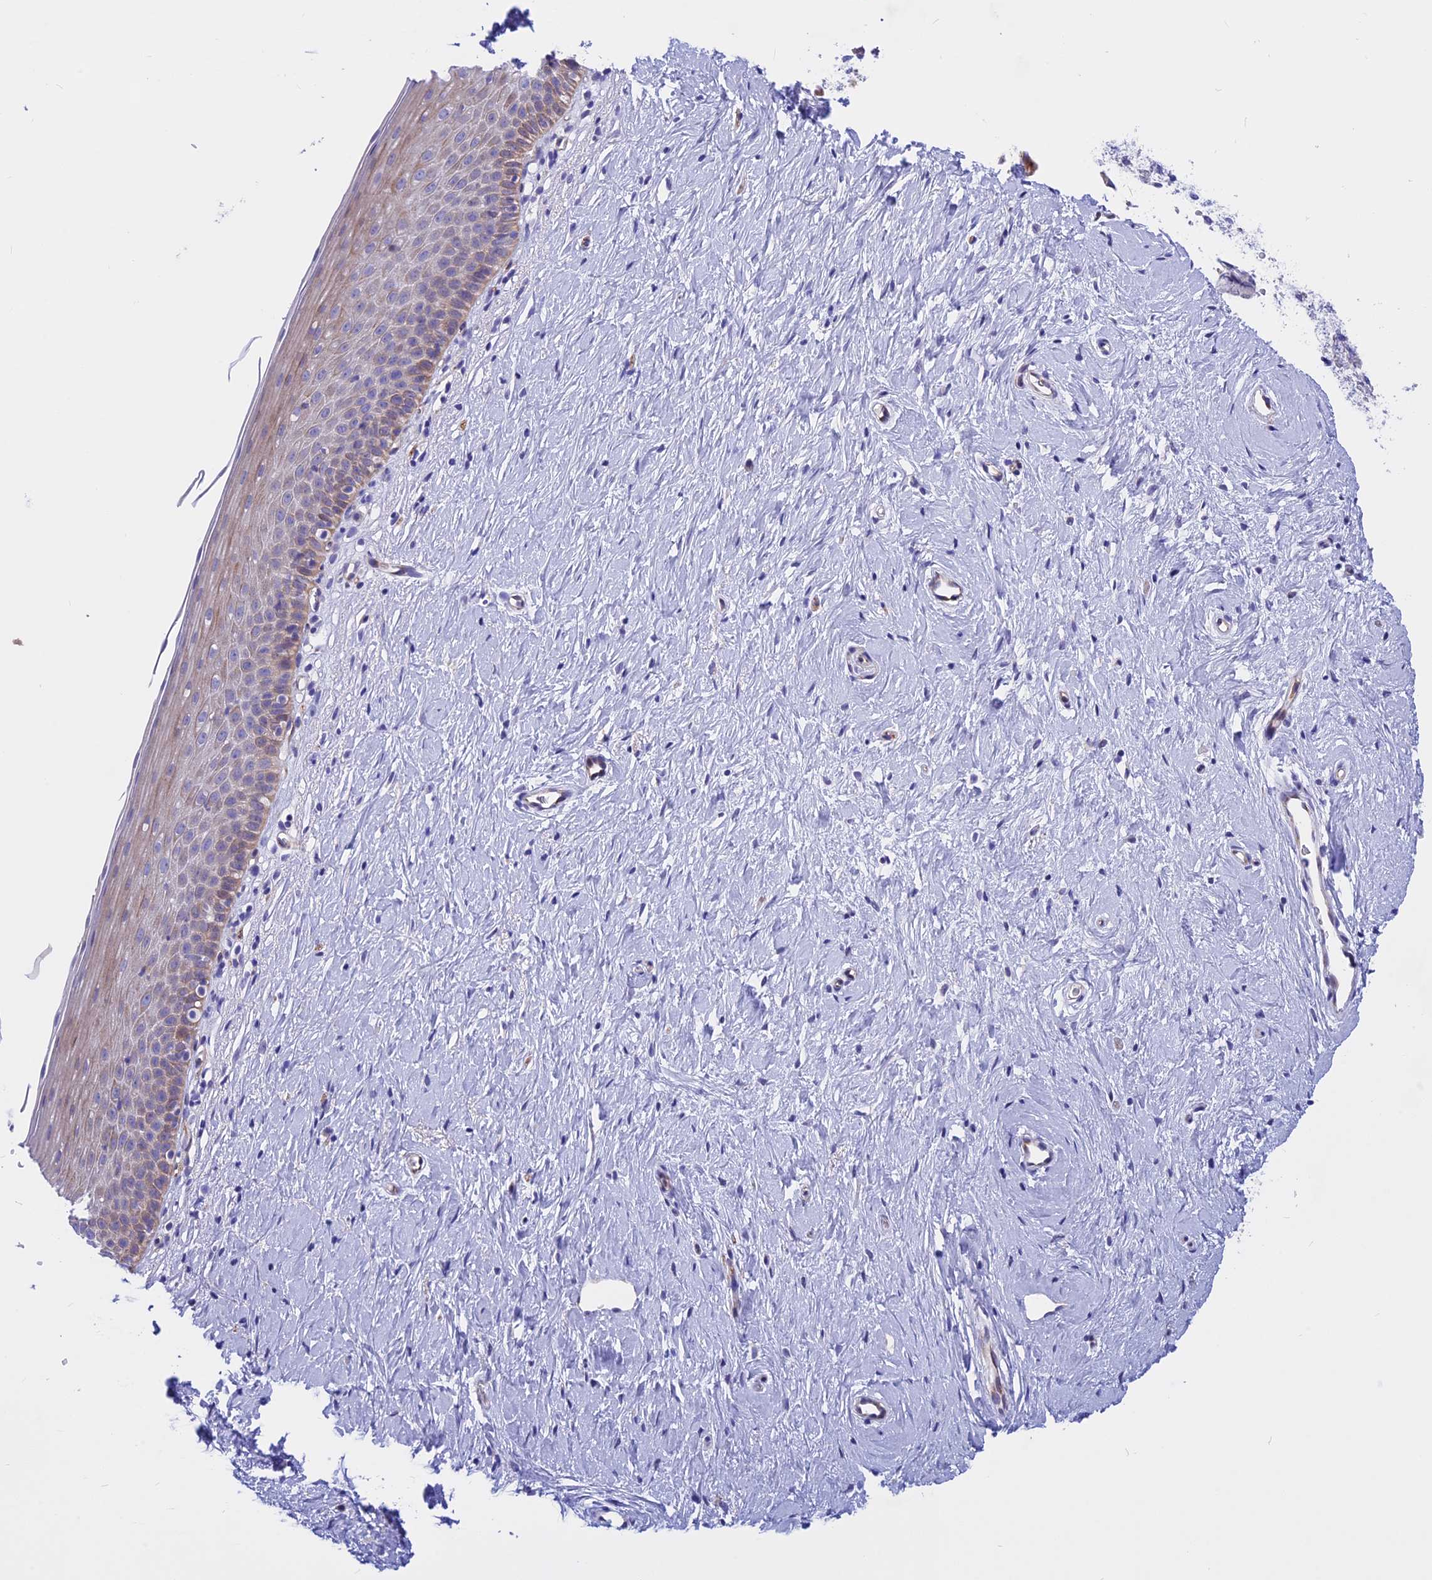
{"staining": {"intensity": "weak", "quantity": "<25%", "location": "cytoplasmic/membranous"}, "tissue": "cervix", "cell_type": "Glandular cells", "image_type": "normal", "snomed": [{"axis": "morphology", "description": "Normal tissue, NOS"}, {"axis": "topography", "description": "Cervix"}], "caption": "IHC micrograph of normal human cervix stained for a protein (brown), which demonstrates no positivity in glandular cells.", "gene": "TMEM138", "patient": {"sex": "female", "age": 57}}